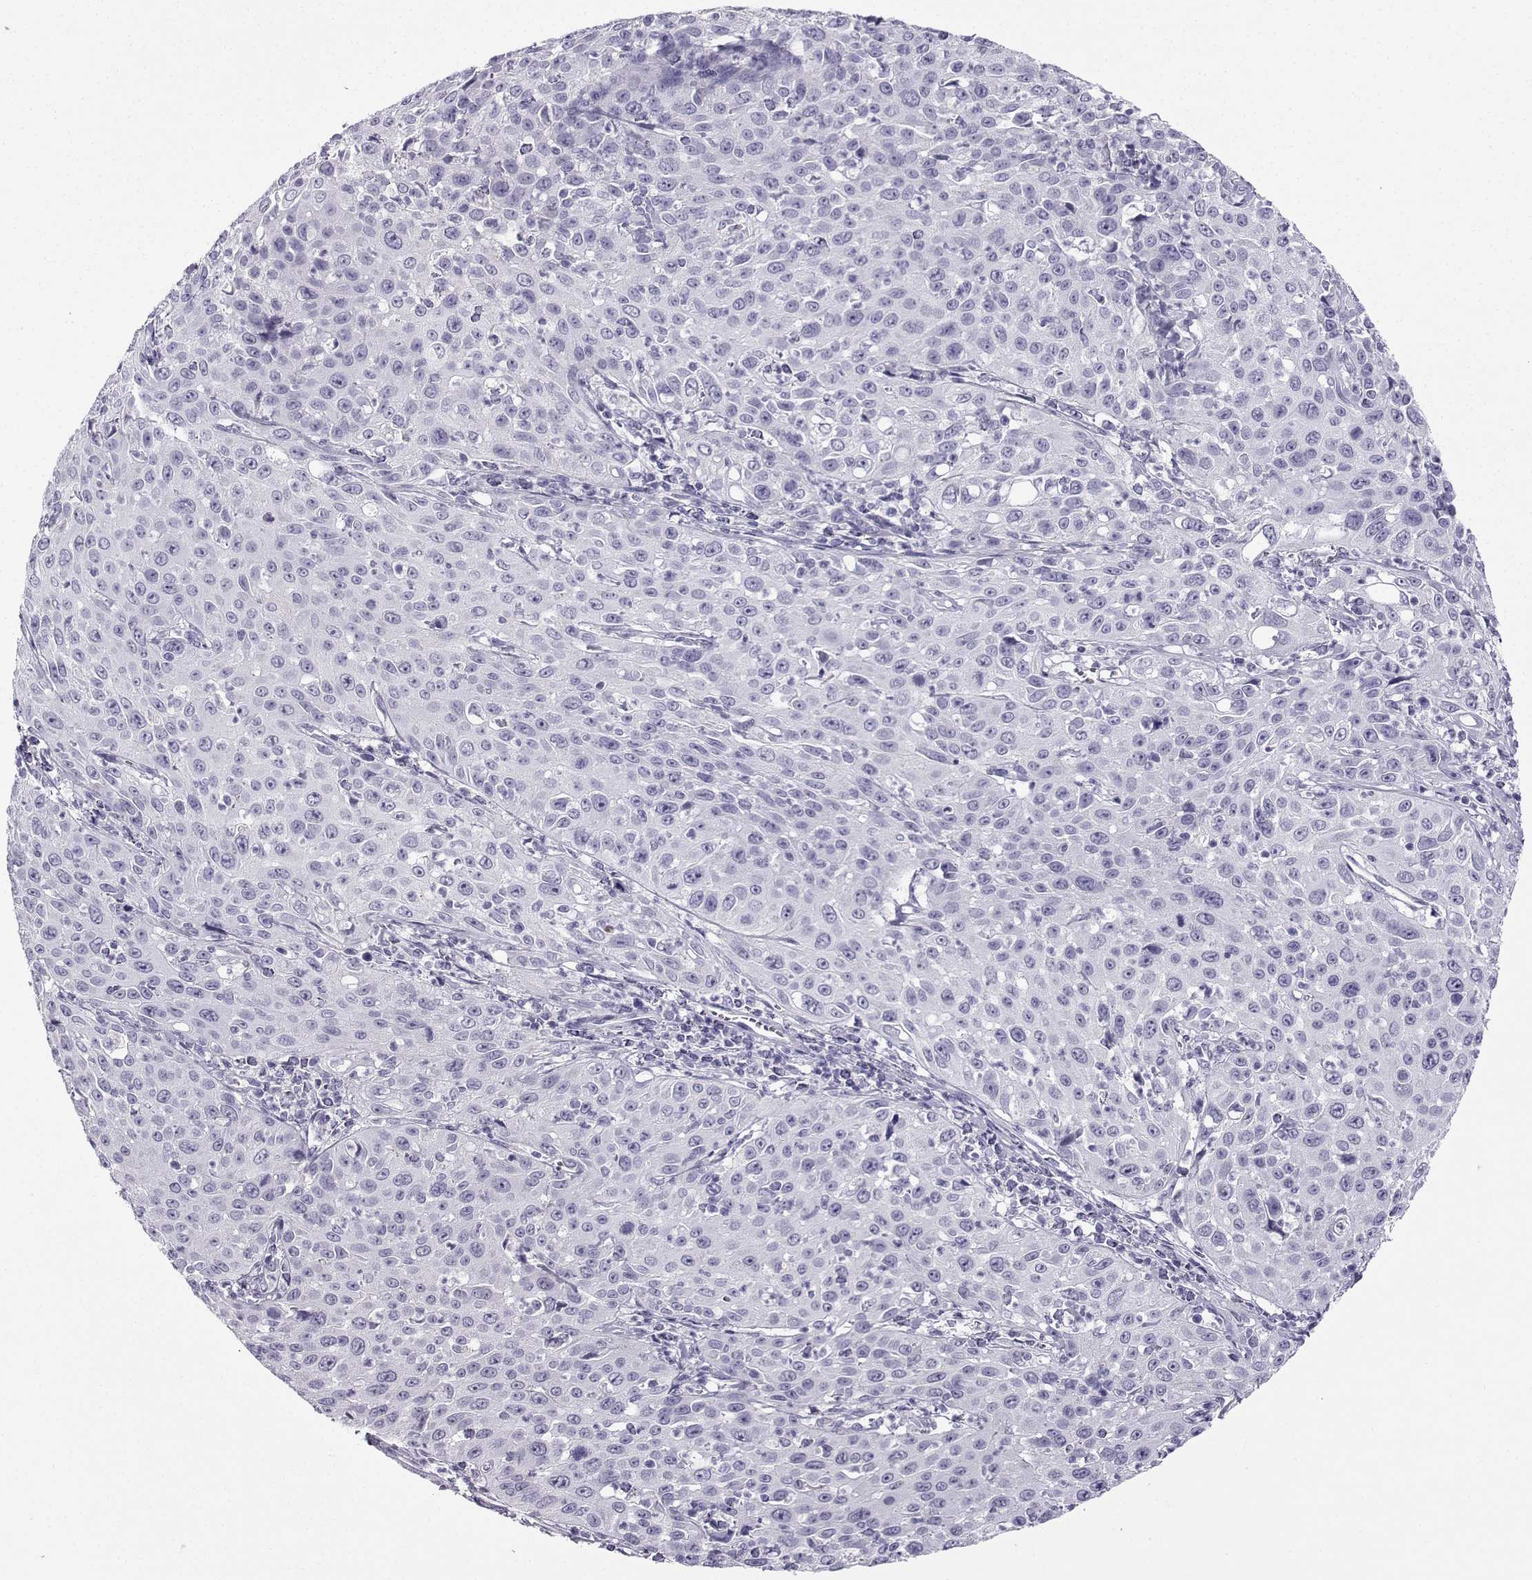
{"staining": {"intensity": "negative", "quantity": "none", "location": "none"}, "tissue": "cervical cancer", "cell_type": "Tumor cells", "image_type": "cancer", "snomed": [{"axis": "morphology", "description": "Squamous cell carcinoma, NOS"}, {"axis": "topography", "description": "Cervix"}], "caption": "The histopathology image demonstrates no significant positivity in tumor cells of squamous cell carcinoma (cervical).", "gene": "ZBTB8B", "patient": {"sex": "female", "age": 26}}